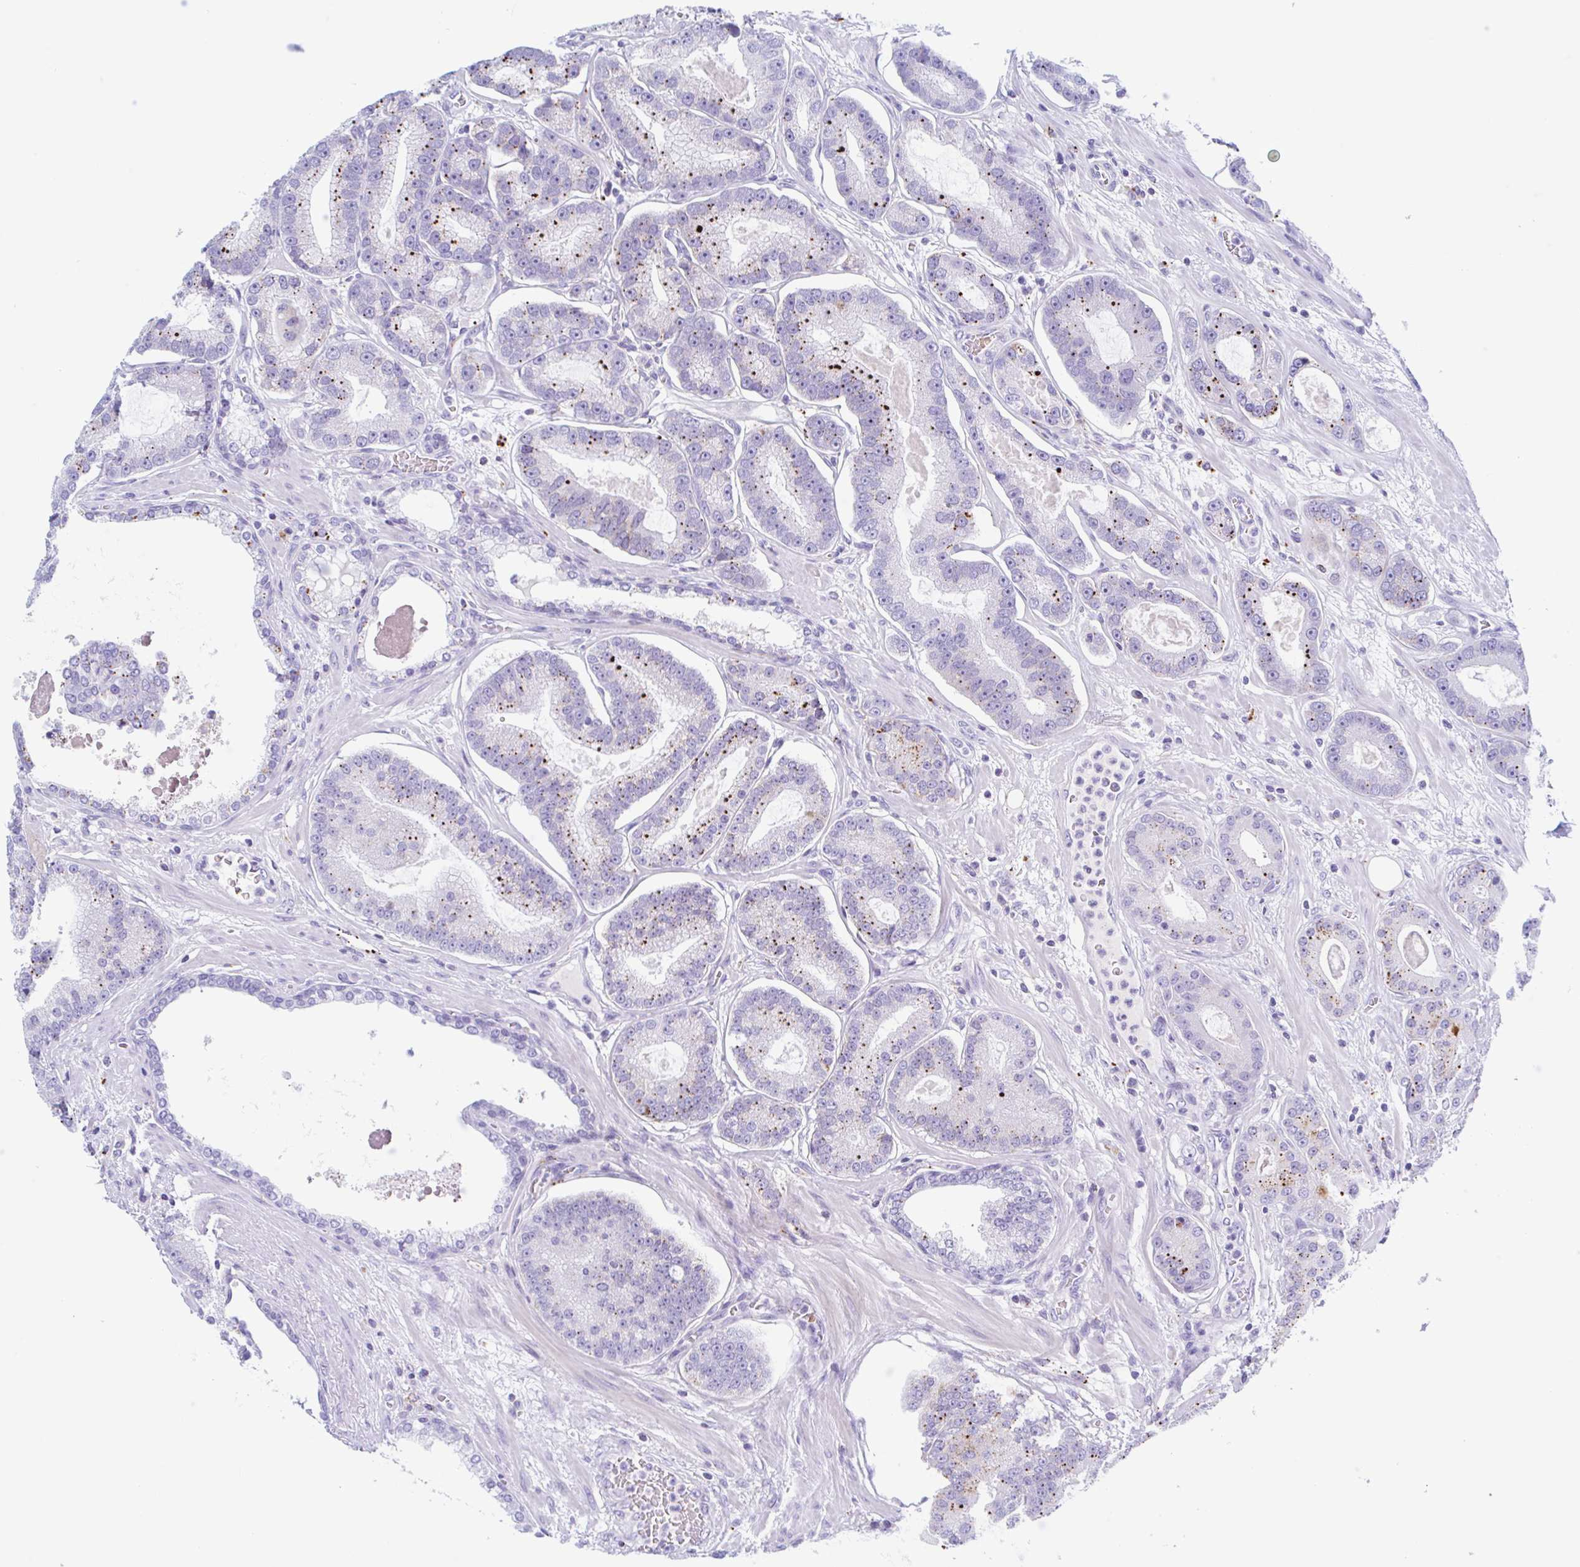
{"staining": {"intensity": "moderate", "quantity": "25%-75%", "location": "cytoplasmic/membranous"}, "tissue": "prostate cancer", "cell_type": "Tumor cells", "image_type": "cancer", "snomed": [{"axis": "morphology", "description": "Adenocarcinoma, High grade"}, {"axis": "topography", "description": "Prostate"}], "caption": "Immunohistochemical staining of human high-grade adenocarcinoma (prostate) exhibits medium levels of moderate cytoplasmic/membranous staining in about 25%-75% of tumor cells.", "gene": "ANKRD9", "patient": {"sex": "male", "age": 65}}